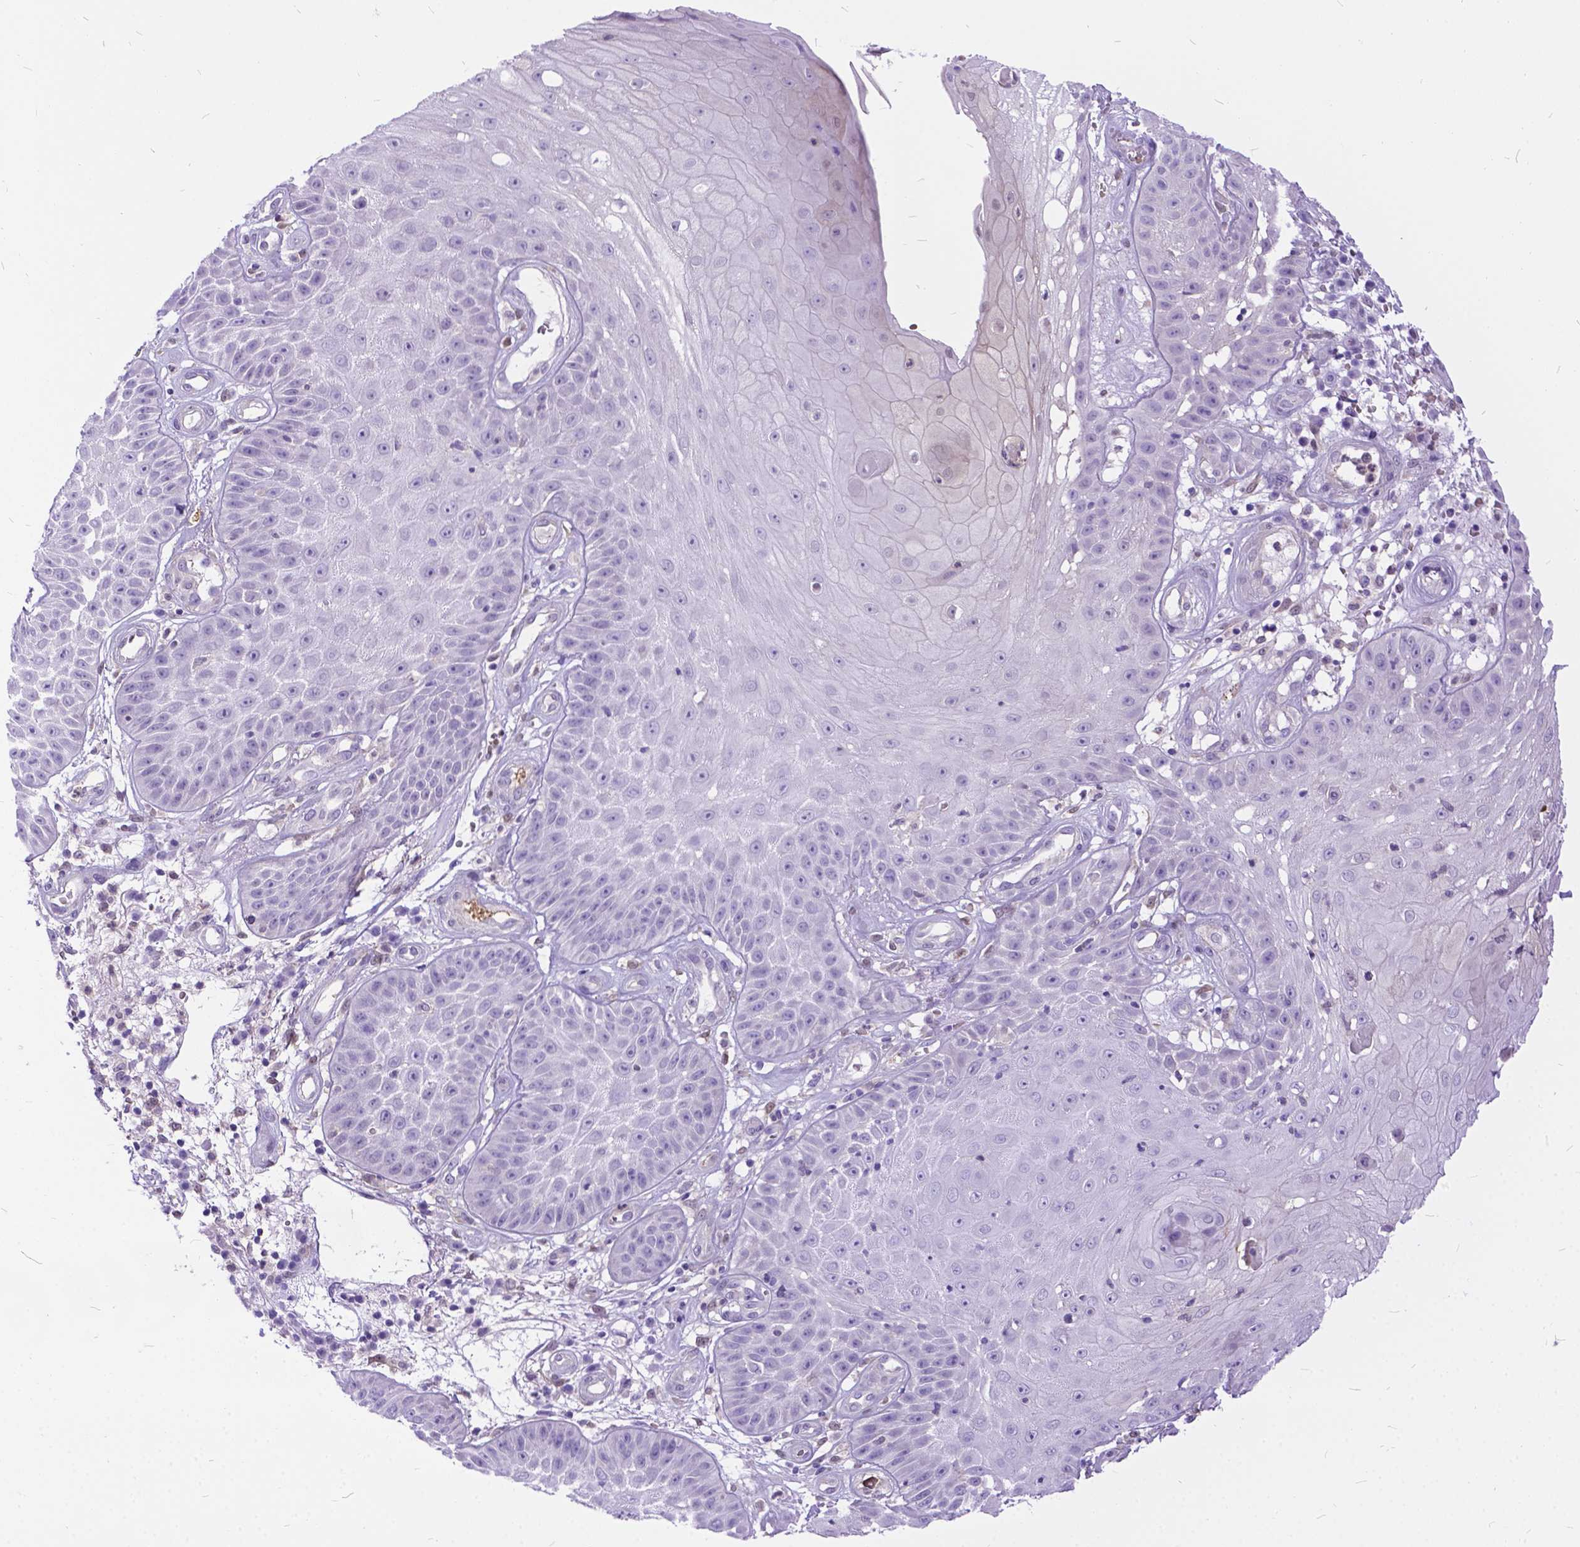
{"staining": {"intensity": "weak", "quantity": "<25%", "location": "cytoplasmic/membranous"}, "tissue": "skin cancer", "cell_type": "Tumor cells", "image_type": "cancer", "snomed": [{"axis": "morphology", "description": "Squamous cell carcinoma, NOS"}, {"axis": "topography", "description": "Skin"}], "caption": "This is an IHC image of squamous cell carcinoma (skin). There is no expression in tumor cells.", "gene": "TMEM169", "patient": {"sex": "male", "age": 70}}